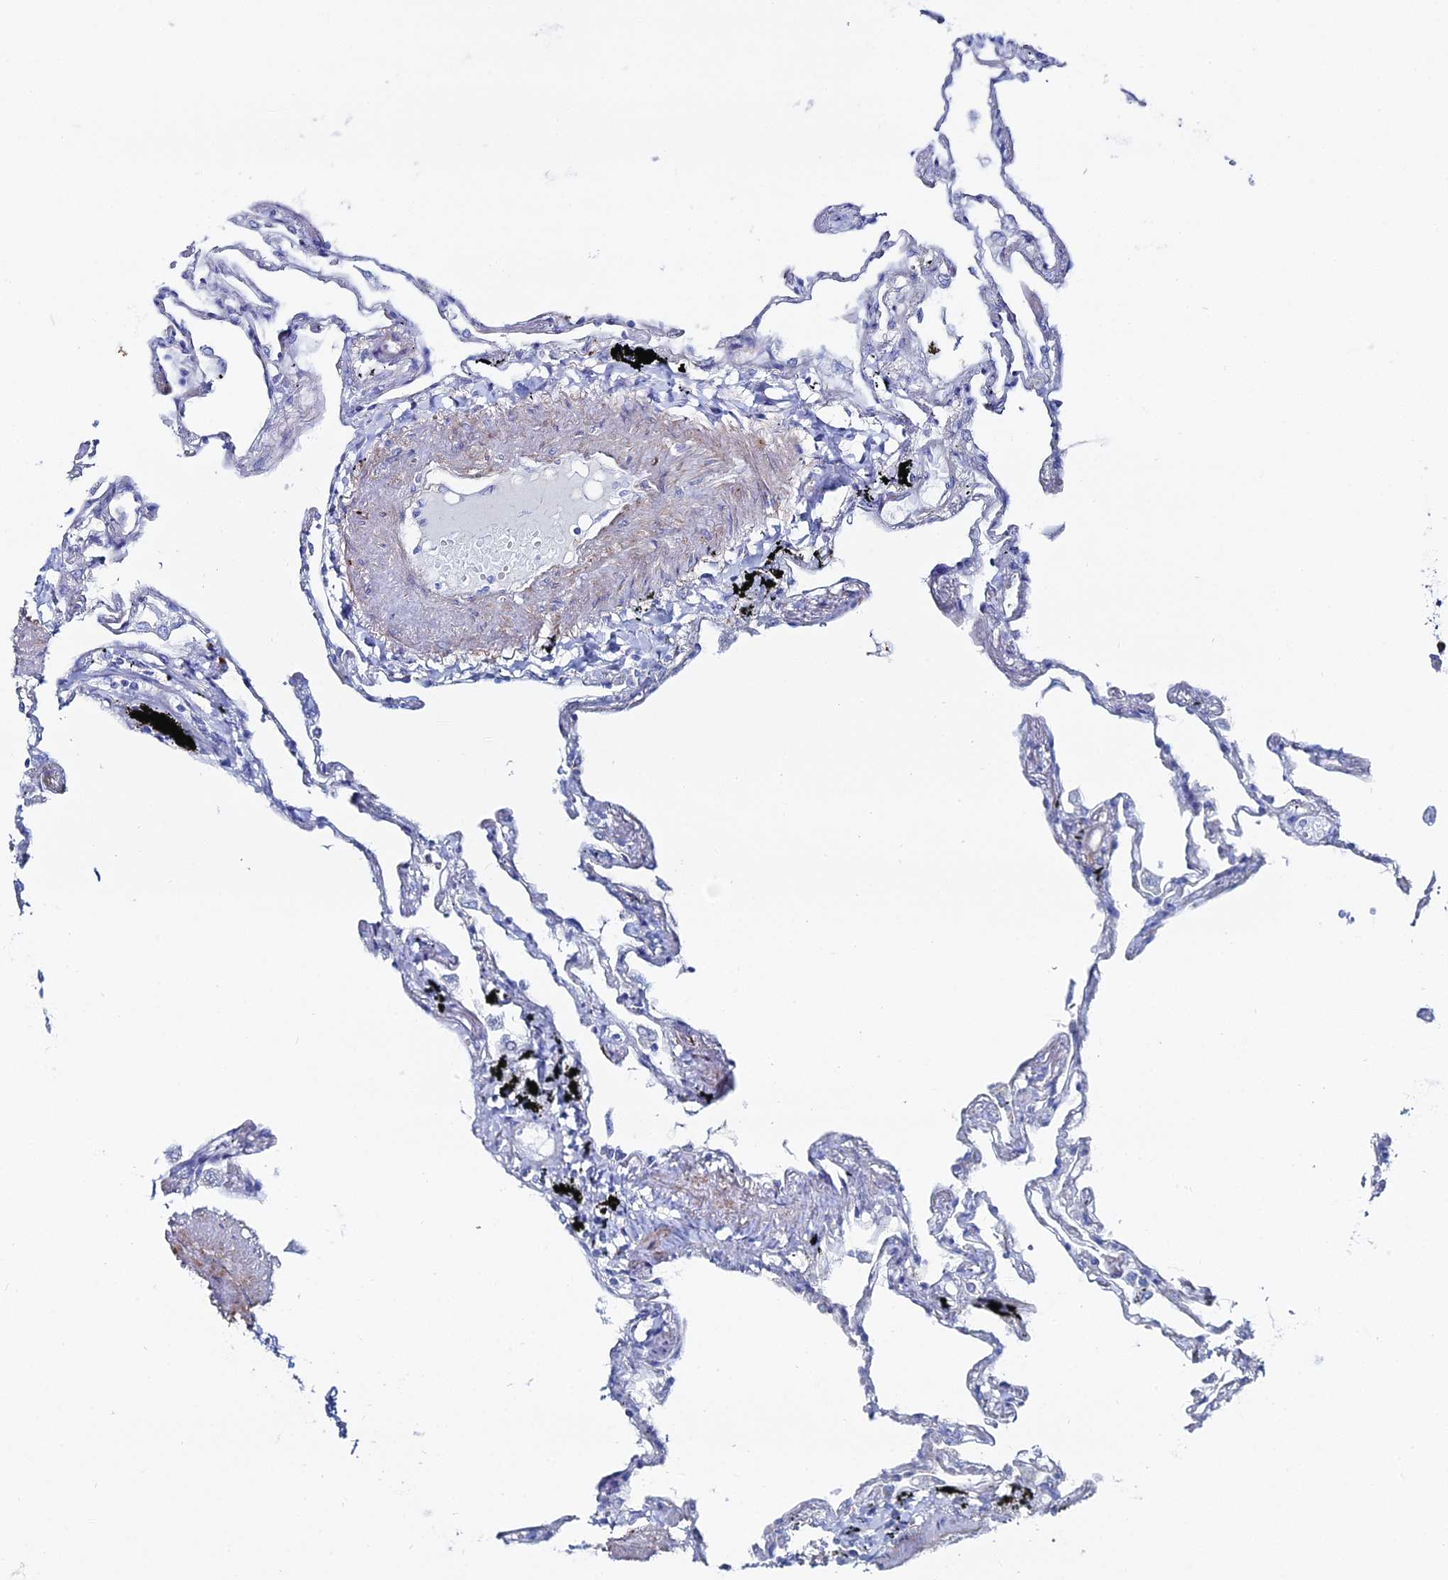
{"staining": {"intensity": "negative", "quantity": "none", "location": "none"}, "tissue": "lung", "cell_type": "Alveolar cells", "image_type": "normal", "snomed": [{"axis": "morphology", "description": "Normal tissue, NOS"}, {"axis": "topography", "description": "Lung"}], "caption": "Protein analysis of unremarkable lung demonstrates no significant positivity in alveolar cells.", "gene": "DHX34", "patient": {"sex": "female", "age": 67}}